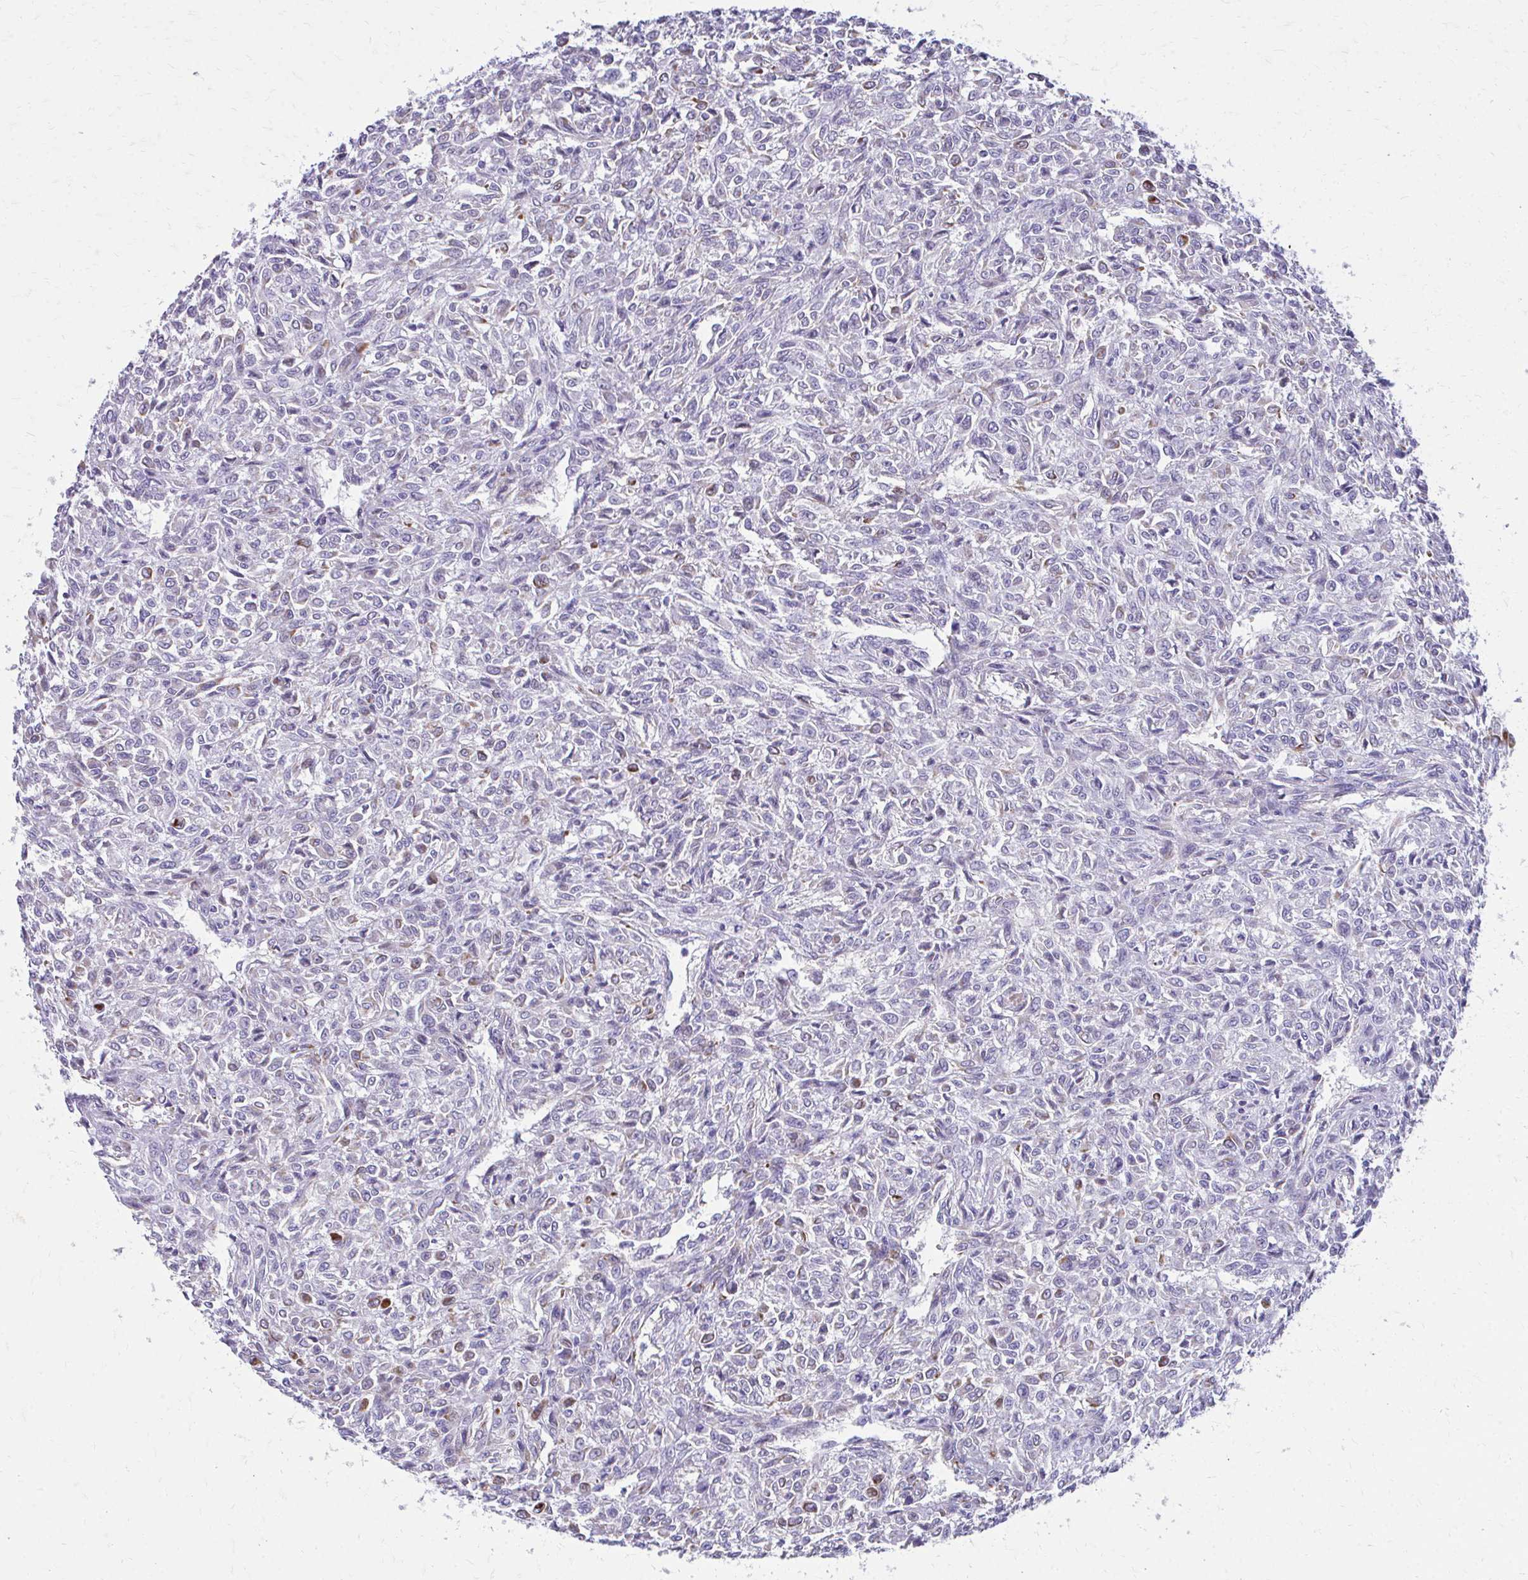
{"staining": {"intensity": "negative", "quantity": "none", "location": "none"}, "tissue": "renal cancer", "cell_type": "Tumor cells", "image_type": "cancer", "snomed": [{"axis": "morphology", "description": "Adenocarcinoma, NOS"}, {"axis": "topography", "description": "Kidney"}], "caption": "Immunohistochemistry image of renal adenocarcinoma stained for a protein (brown), which shows no staining in tumor cells.", "gene": "TRIM6", "patient": {"sex": "male", "age": 58}}